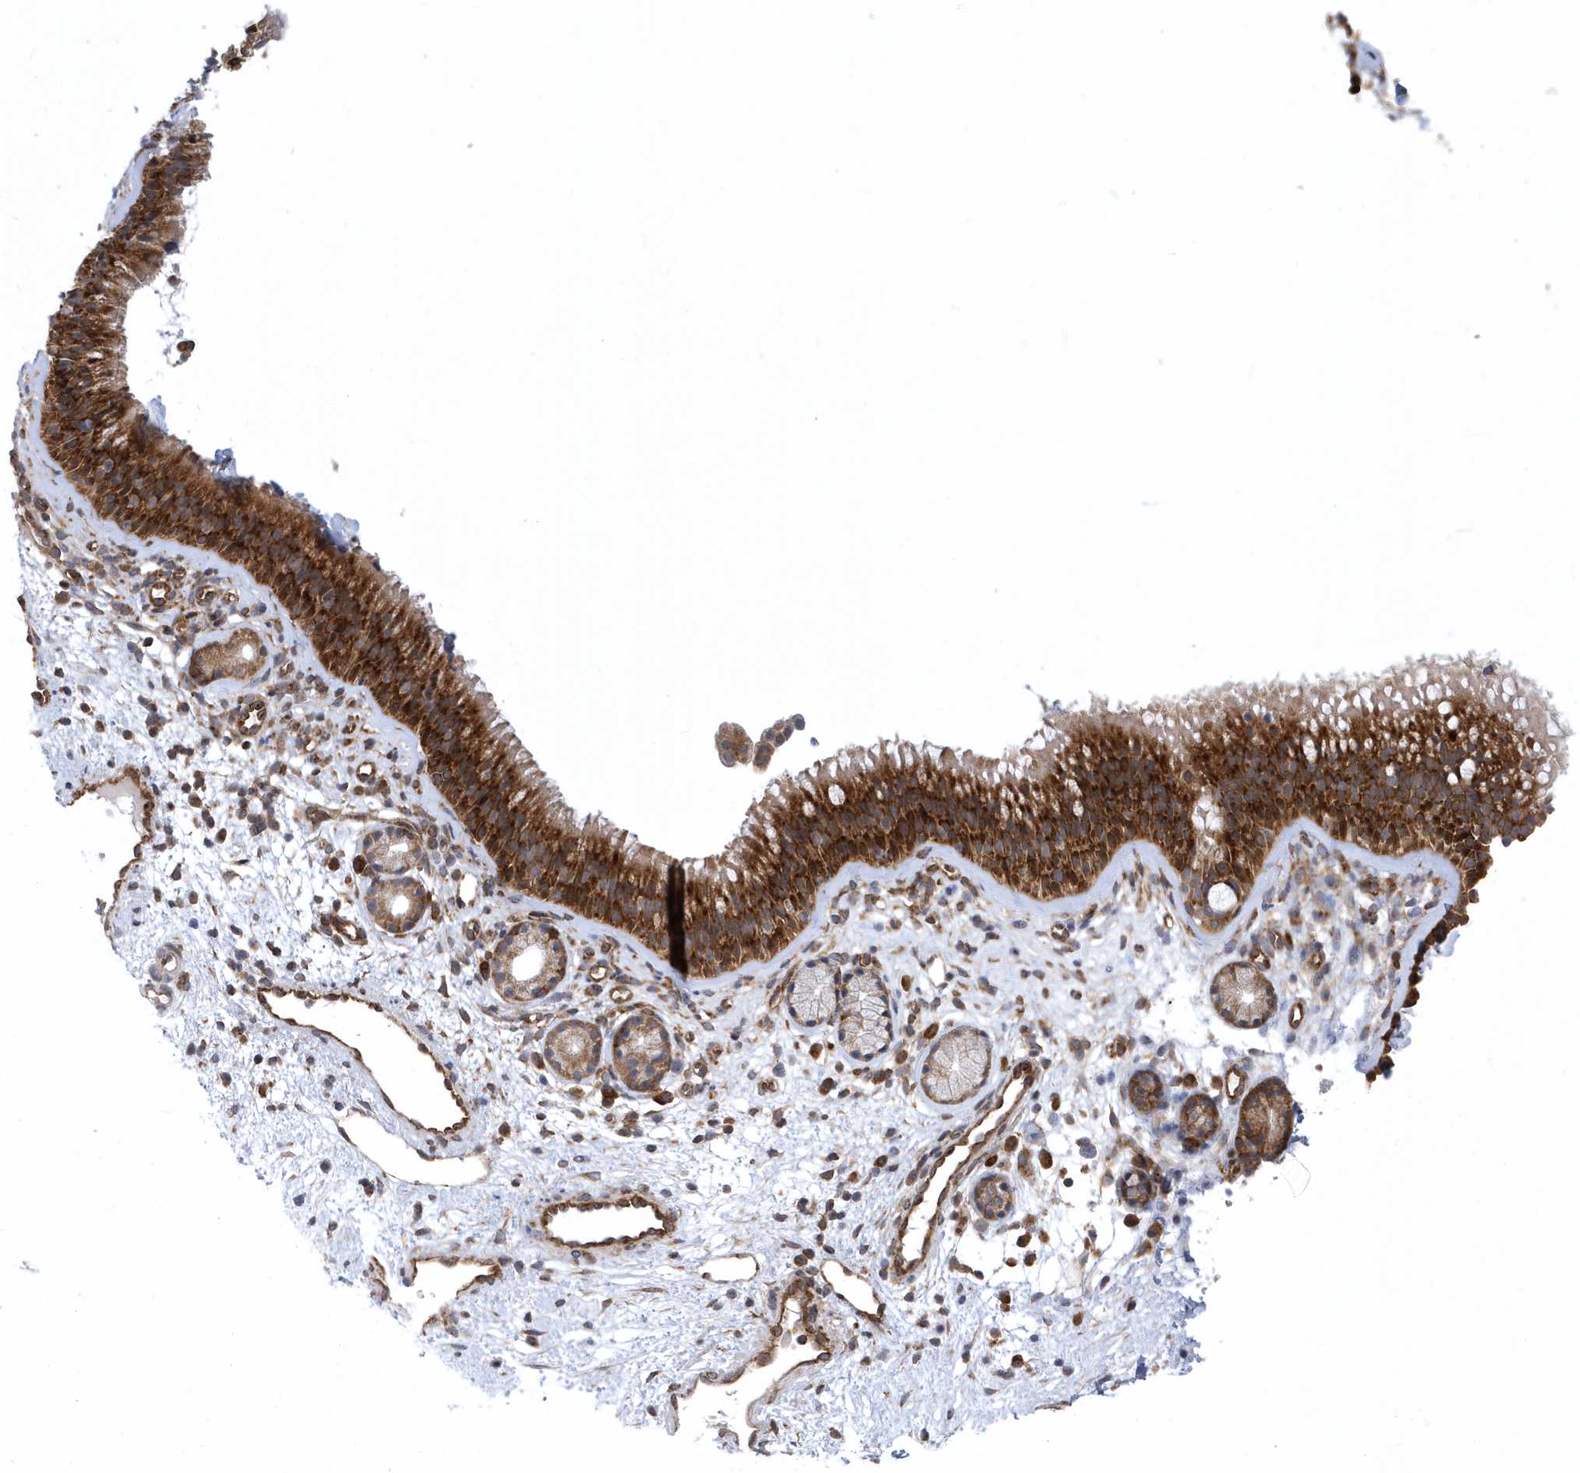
{"staining": {"intensity": "strong", "quantity": ">75%", "location": "cytoplasmic/membranous,nuclear"}, "tissue": "nasopharynx", "cell_type": "Respiratory epithelial cells", "image_type": "normal", "snomed": [{"axis": "morphology", "description": "Normal tissue, NOS"}, {"axis": "morphology", "description": "Inflammation, NOS"}, {"axis": "morphology", "description": "Malignant melanoma, Metastatic site"}, {"axis": "topography", "description": "Nasopharynx"}], "caption": "Brown immunohistochemical staining in benign nasopharynx shows strong cytoplasmic/membranous,nuclear staining in approximately >75% of respiratory epithelial cells.", "gene": "PHF1", "patient": {"sex": "male", "age": 70}}